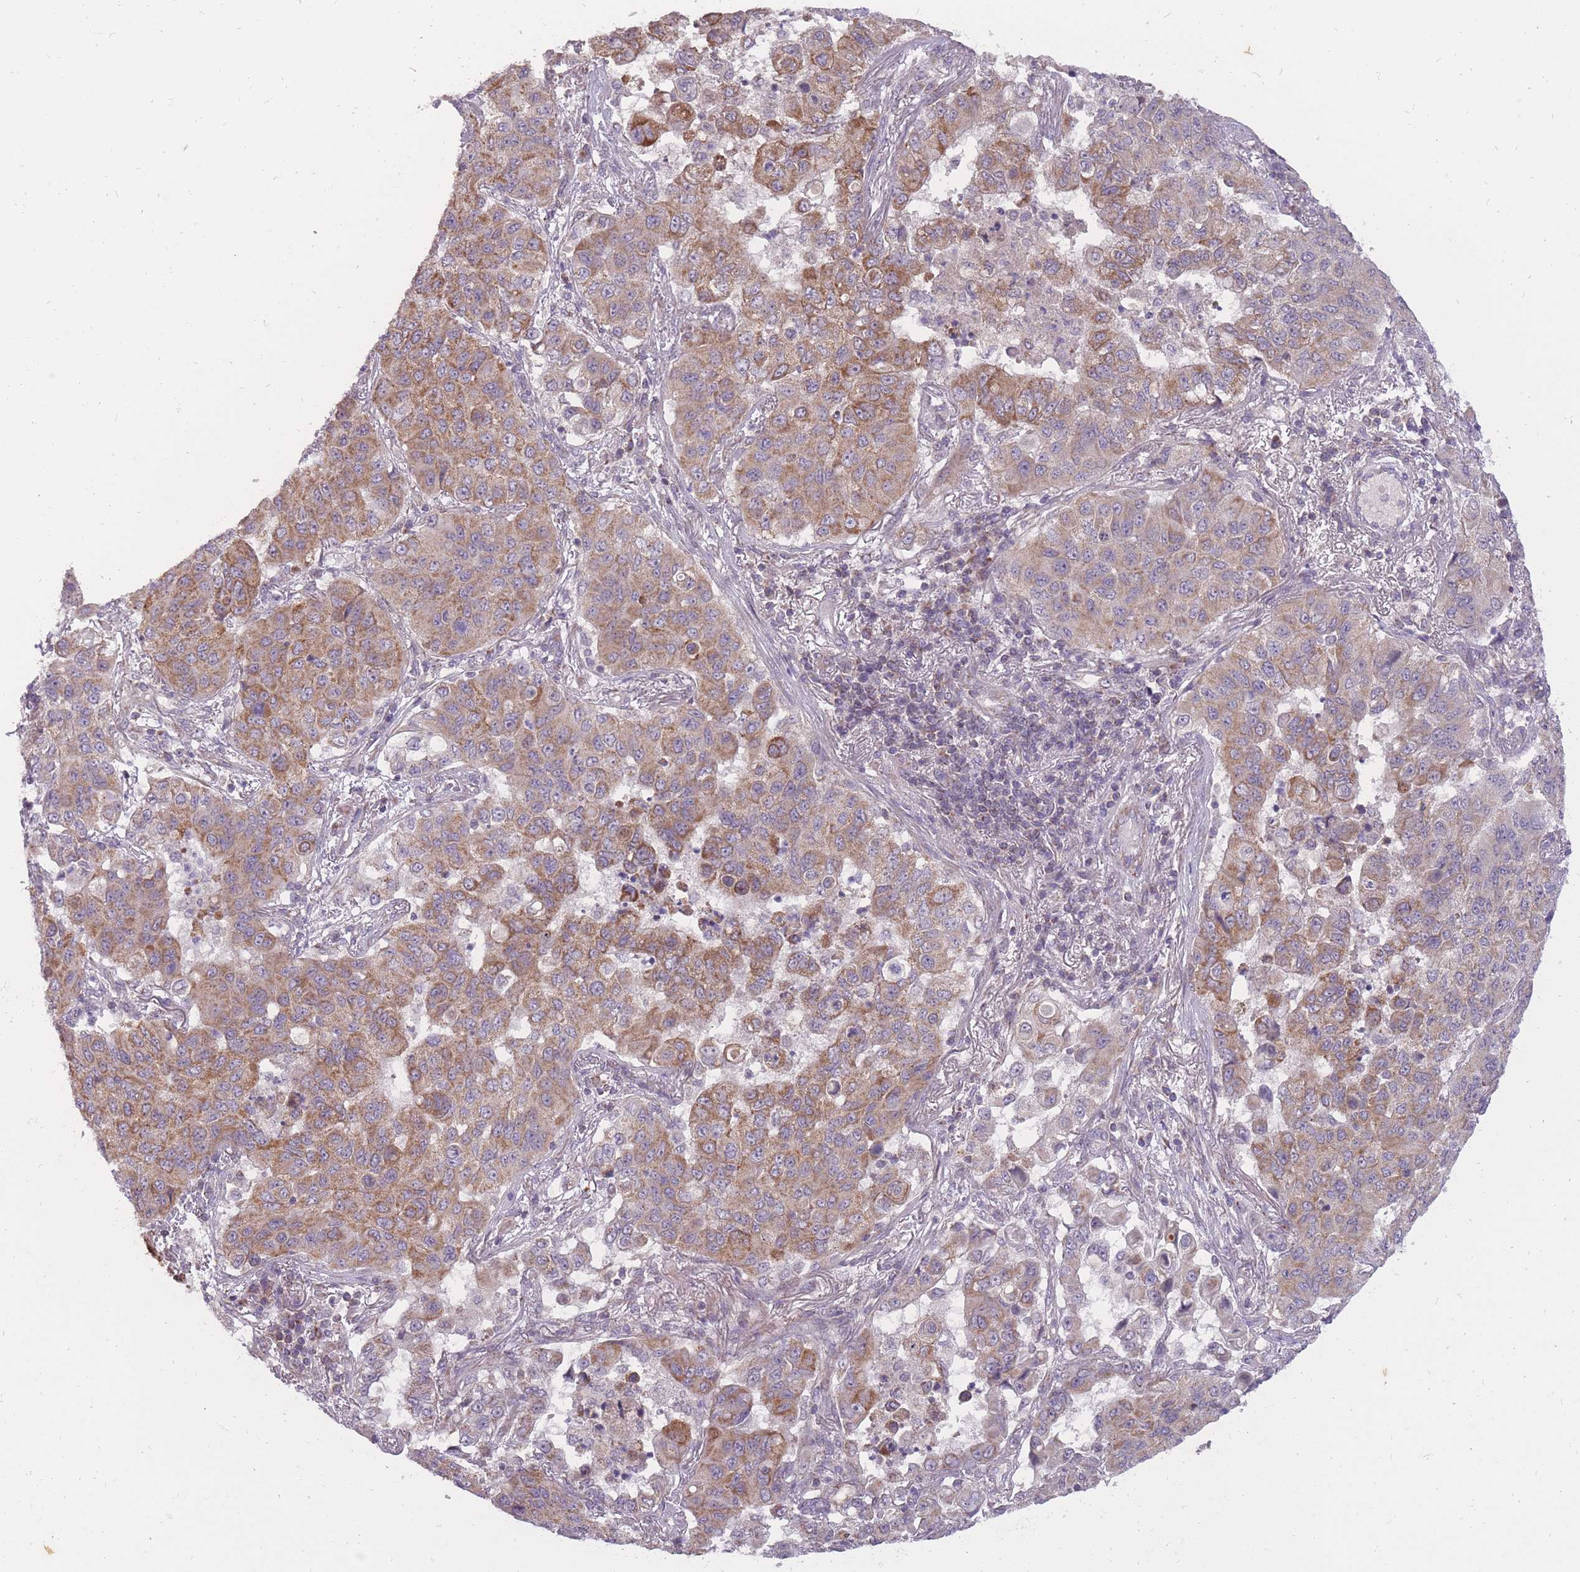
{"staining": {"intensity": "moderate", "quantity": ">75%", "location": "cytoplasmic/membranous"}, "tissue": "lung cancer", "cell_type": "Tumor cells", "image_type": "cancer", "snomed": [{"axis": "morphology", "description": "Squamous cell carcinoma, NOS"}, {"axis": "topography", "description": "Lung"}], "caption": "High-magnification brightfield microscopy of lung cancer (squamous cell carcinoma) stained with DAB (brown) and counterstained with hematoxylin (blue). tumor cells exhibit moderate cytoplasmic/membranous staining is seen in approximately>75% of cells.", "gene": "LIN7C", "patient": {"sex": "male", "age": 74}}